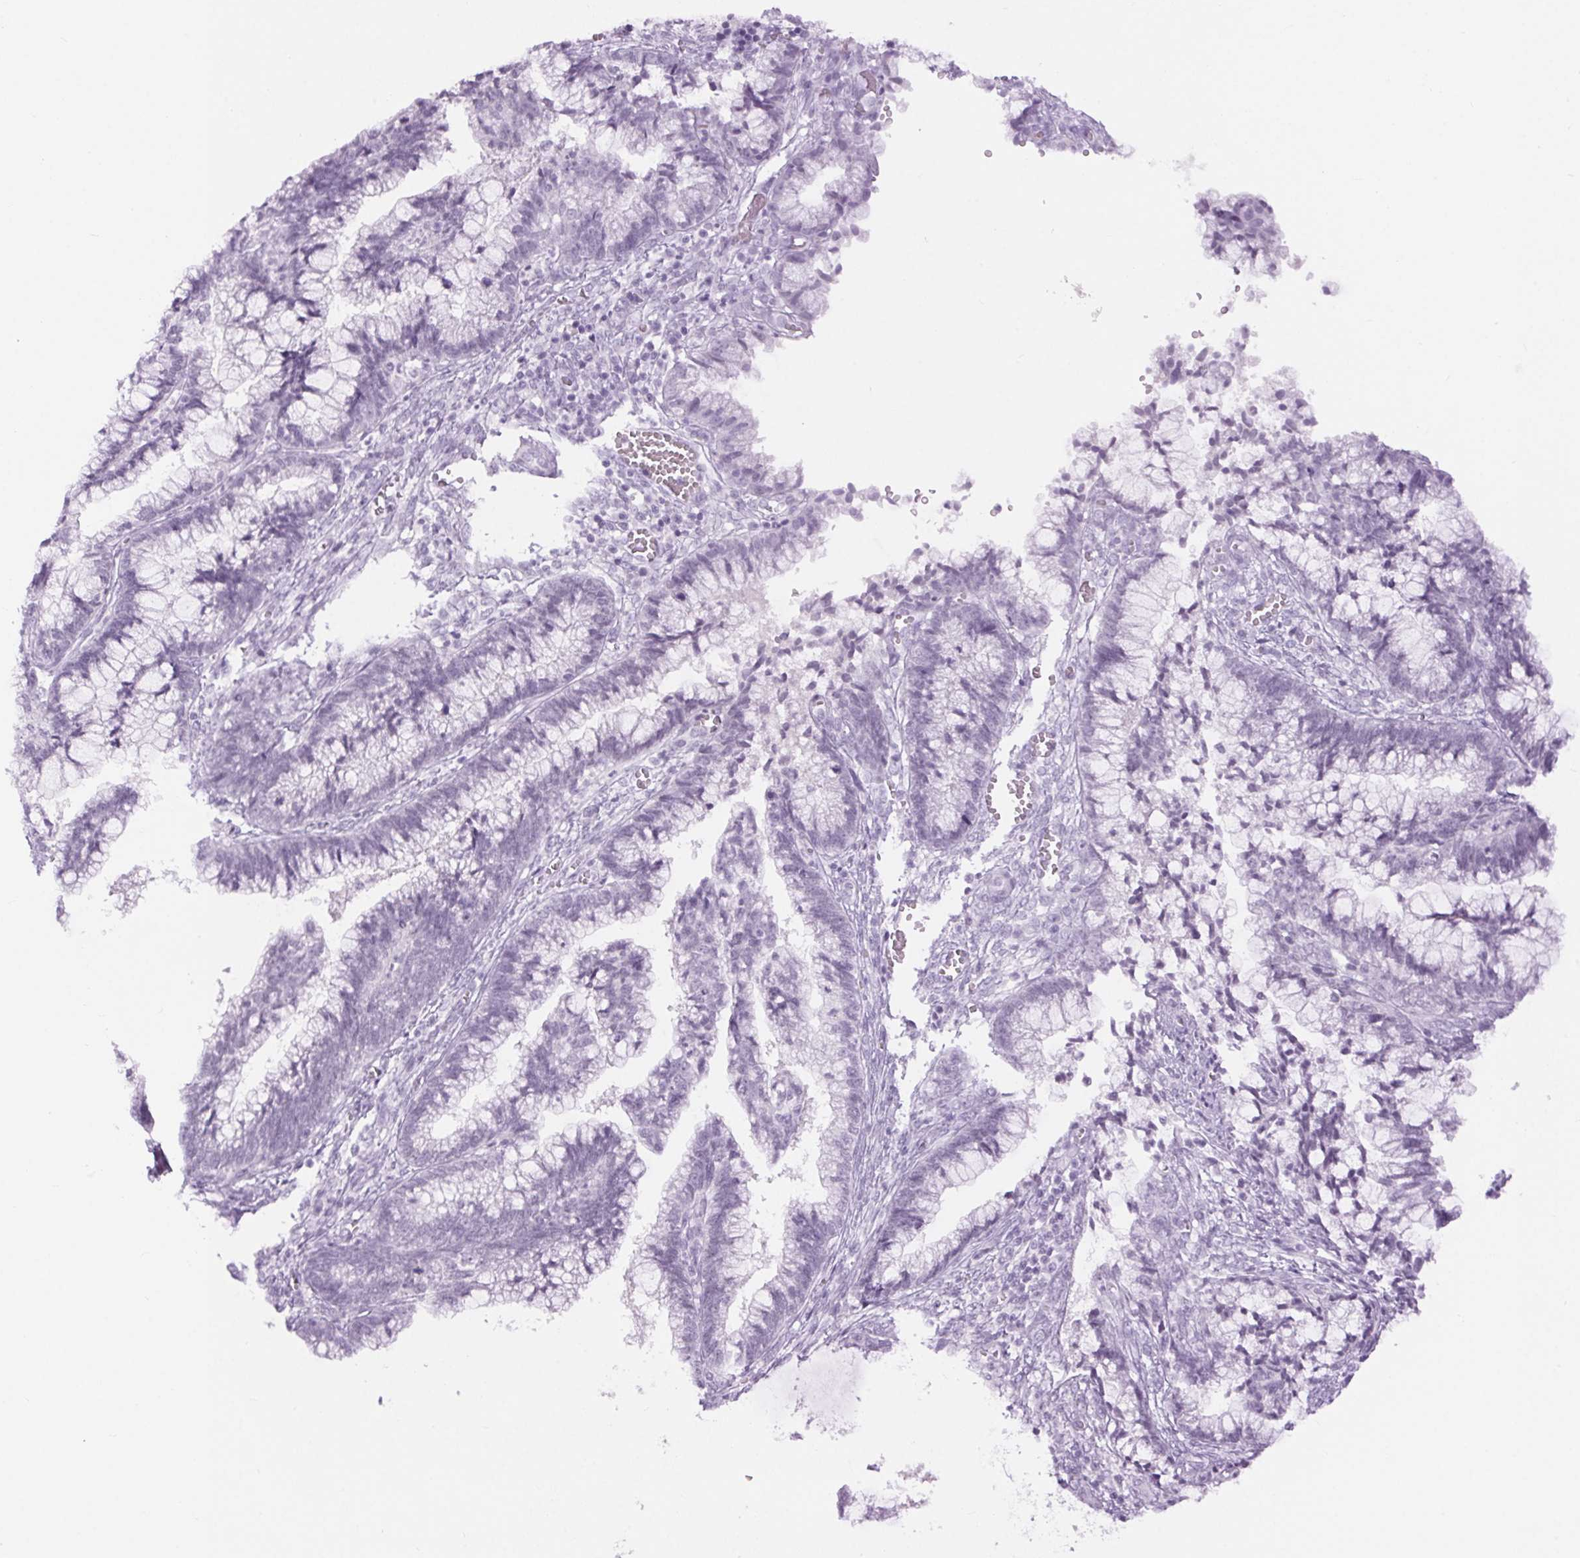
{"staining": {"intensity": "negative", "quantity": "none", "location": "none"}, "tissue": "cervical cancer", "cell_type": "Tumor cells", "image_type": "cancer", "snomed": [{"axis": "morphology", "description": "Adenocarcinoma, NOS"}, {"axis": "topography", "description": "Cervix"}], "caption": "Photomicrograph shows no significant protein staining in tumor cells of cervical adenocarcinoma. (DAB immunohistochemistry, high magnification).", "gene": "BEND2", "patient": {"sex": "female", "age": 44}}